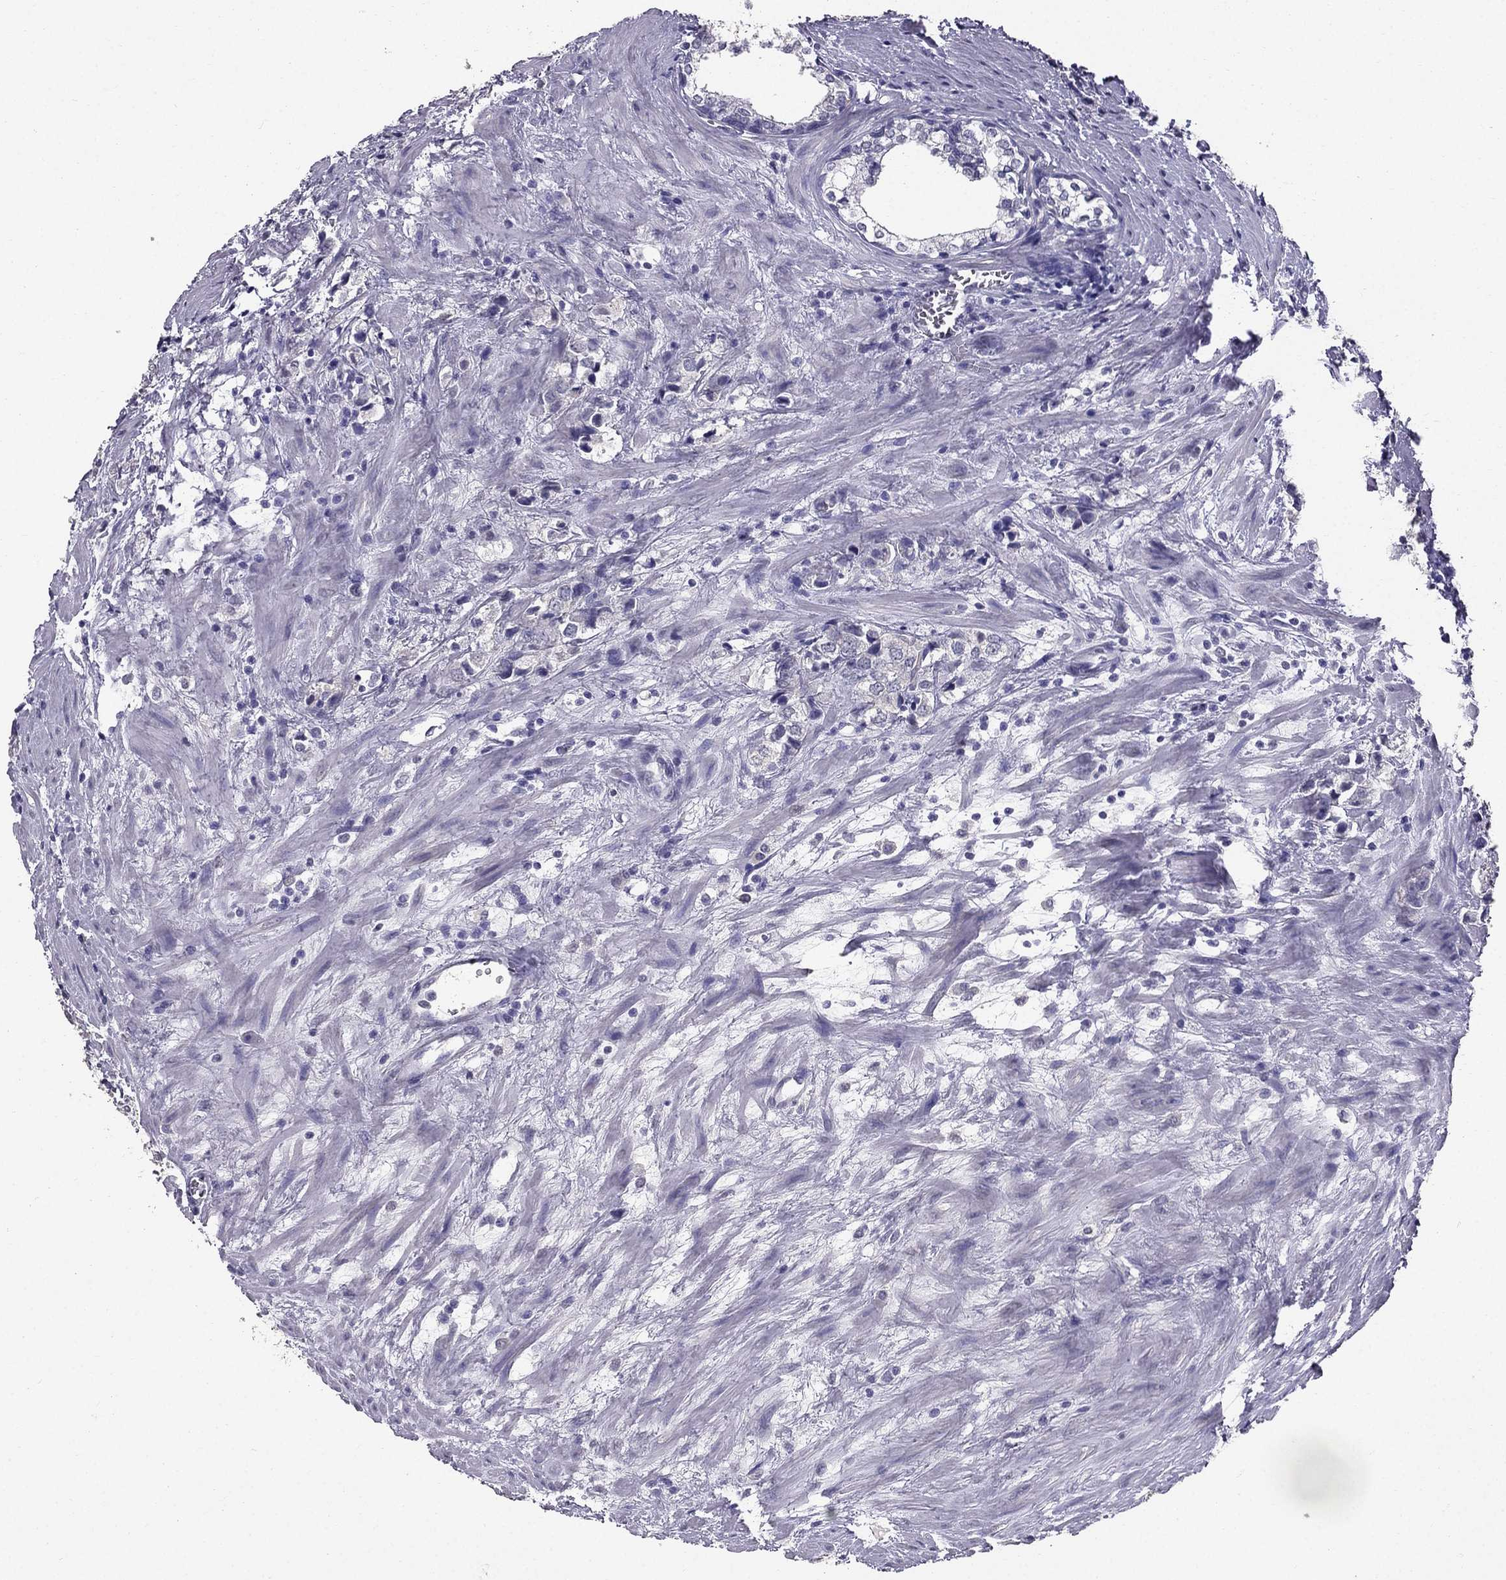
{"staining": {"intensity": "negative", "quantity": "none", "location": "none"}, "tissue": "prostate cancer", "cell_type": "Tumor cells", "image_type": "cancer", "snomed": [{"axis": "morphology", "description": "Adenocarcinoma, NOS"}, {"axis": "topography", "description": "Prostate and seminal vesicle, NOS"}], "caption": "Photomicrograph shows no protein positivity in tumor cells of prostate adenocarcinoma tissue.", "gene": "SCG5", "patient": {"sex": "male", "age": 63}}